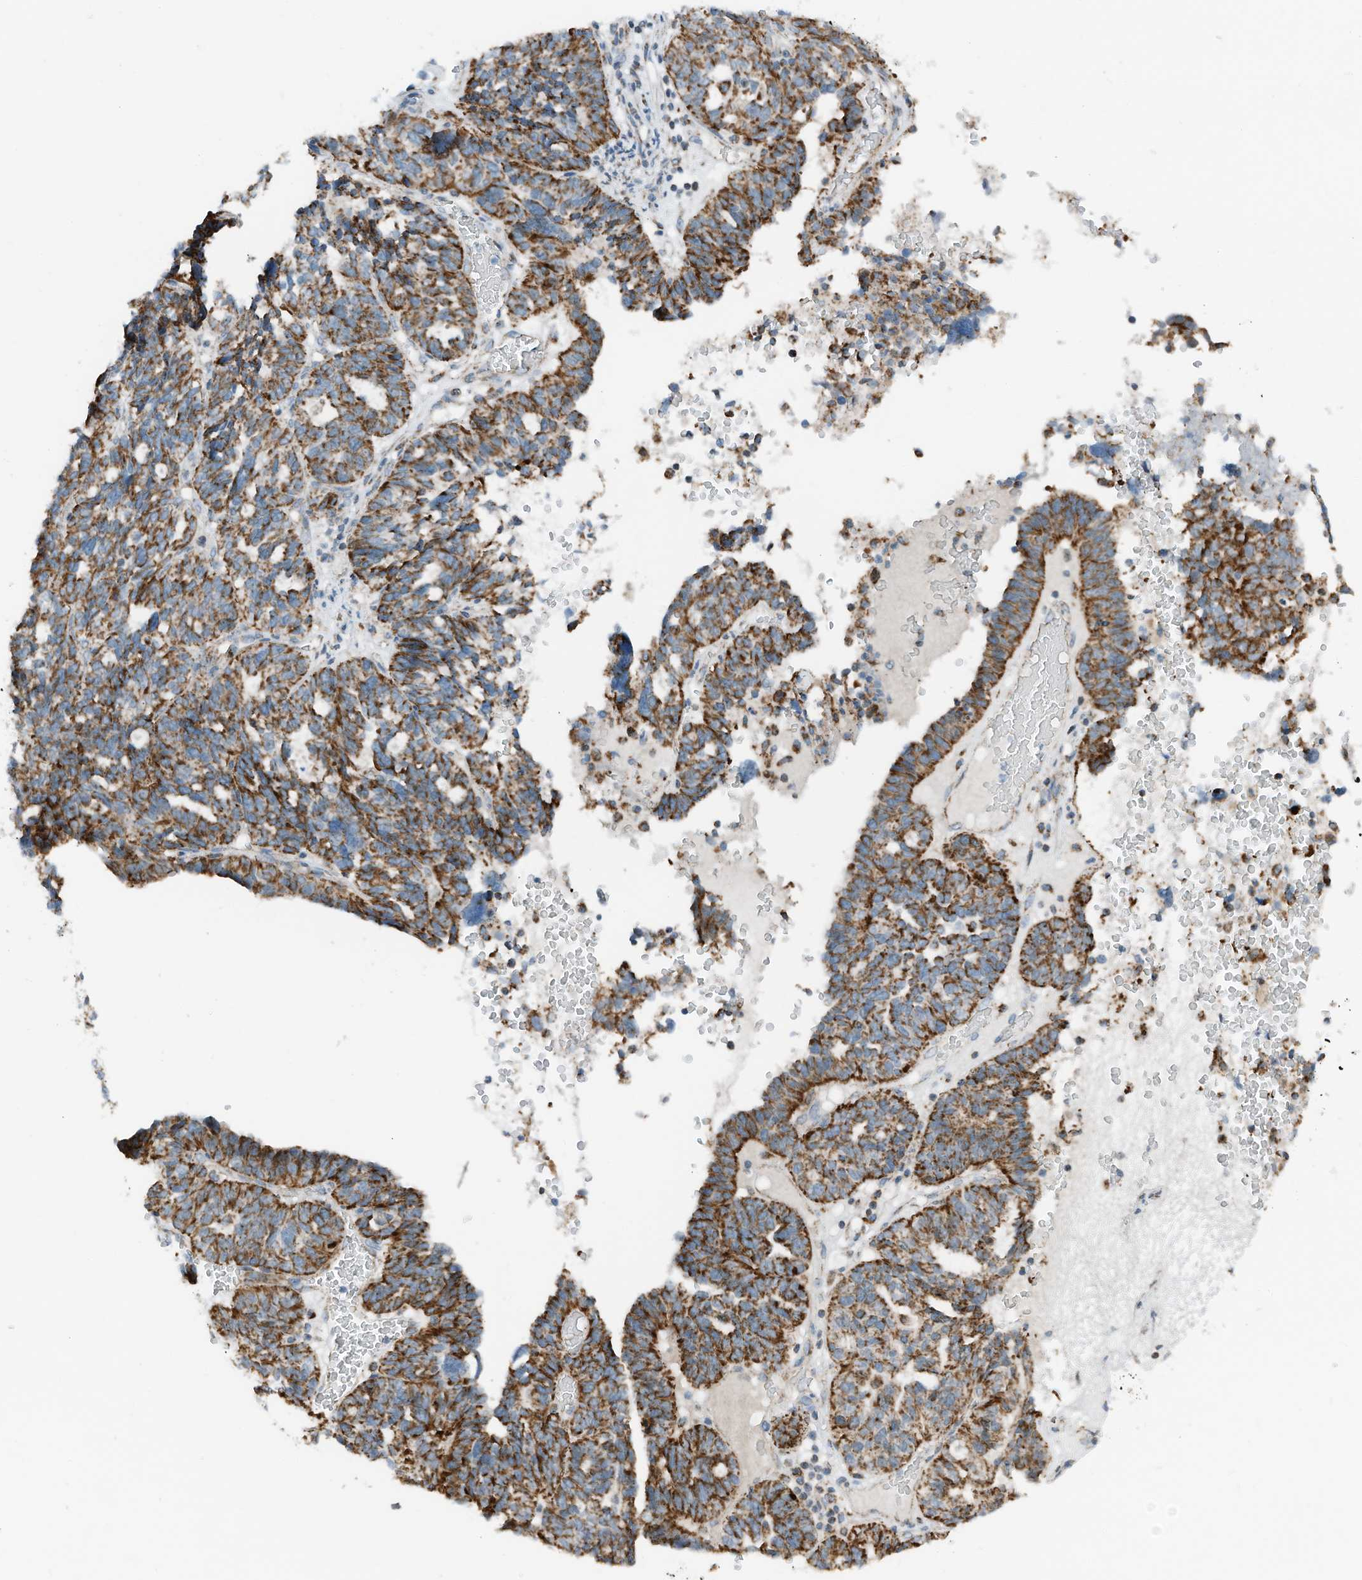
{"staining": {"intensity": "strong", "quantity": "25%-75%", "location": "cytoplasmic/membranous"}, "tissue": "ovarian cancer", "cell_type": "Tumor cells", "image_type": "cancer", "snomed": [{"axis": "morphology", "description": "Cystadenocarcinoma, serous, NOS"}, {"axis": "topography", "description": "Ovary"}], "caption": "About 25%-75% of tumor cells in ovarian serous cystadenocarcinoma display strong cytoplasmic/membranous protein staining as visualized by brown immunohistochemical staining.", "gene": "RMND1", "patient": {"sex": "female", "age": 59}}